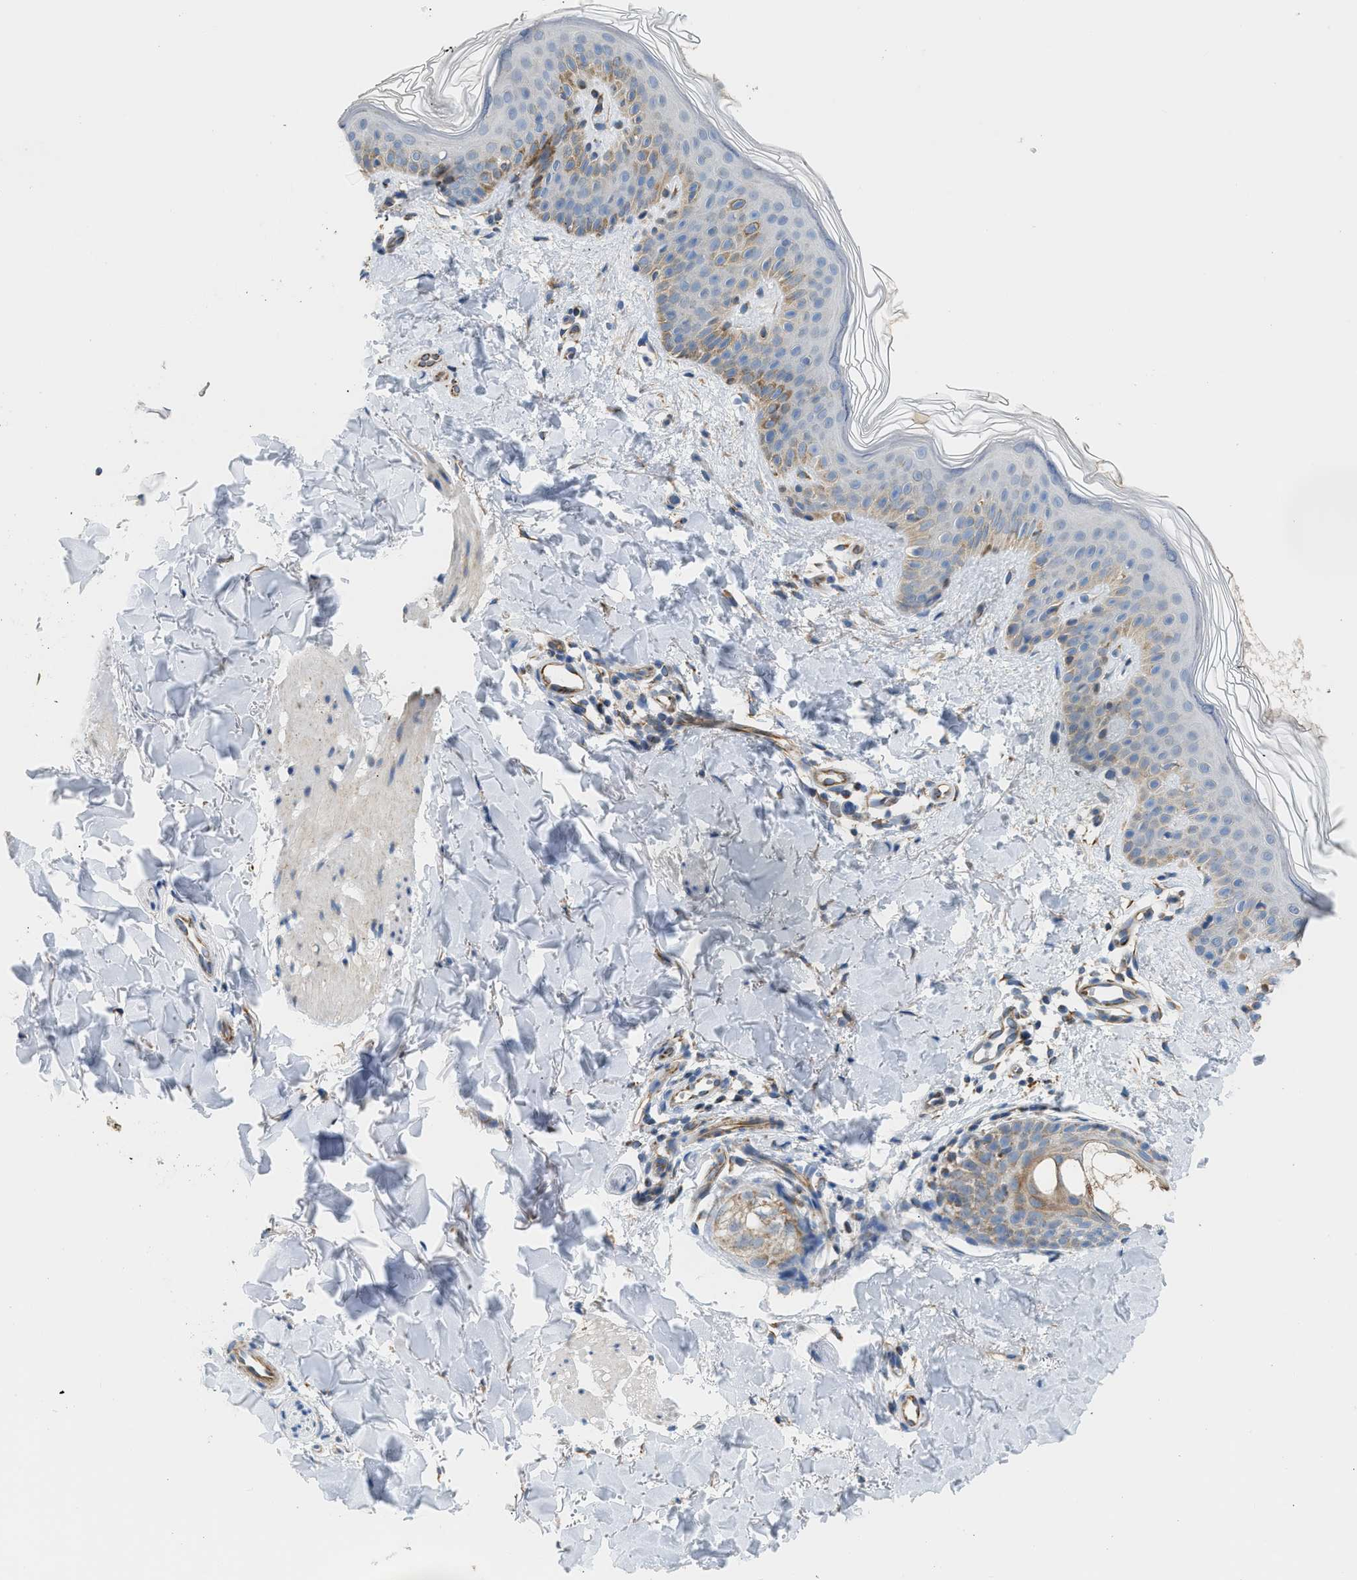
{"staining": {"intensity": "negative", "quantity": "none", "location": "none"}, "tissue": "skin", "cell_type": "Fibroblasts", "image_type": "normal", "snomed": [{"axis": "morphology", "description": "Normal tissue, NOS"}, {"axis": "topography", "description": "Skin"}], "caption": "The micrograph exhibits no staining of fibroblasts in benign skin. Nuclei are stained in blue.", "gene": "GOT2", "patient": {"sex": "male", "age": 40}}